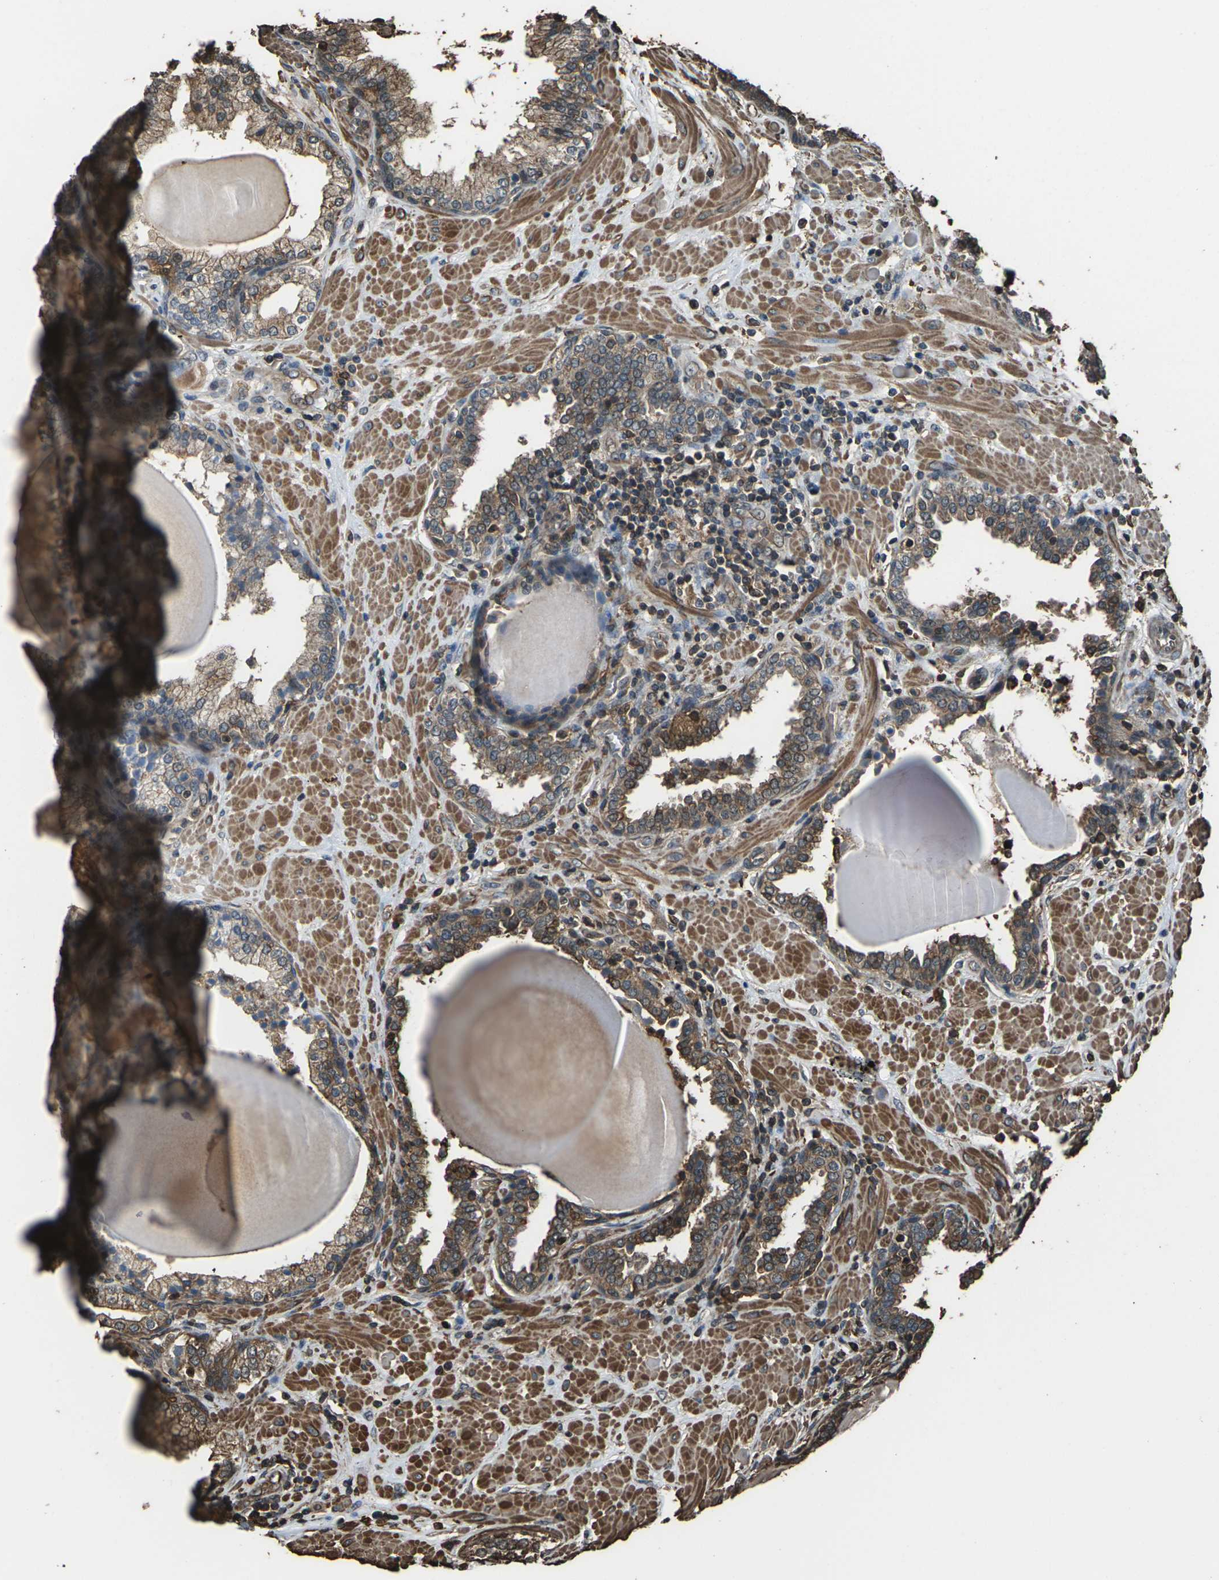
{"staining": {"intensity": "moderate", "quantity": ">75%", "location": "cytoplasmic/membranous"}, "tissue": "prostate", "cell_type": "Glandular cells", "image_type": "normal", "snomed": [{"axis": "morphology", "description": "Normal tissue, NOS"}, {"axis": "topography", "description": "Prostate"}], "caption": "Prostate stained with DAB immunohistochemistry (IHC) displays medium levels of moderate cytoplasmic/membranous positivity in approximately >75% of glandular cells.", "gene": "DHPS", "patient": {"sex": "male", "age": 51}}